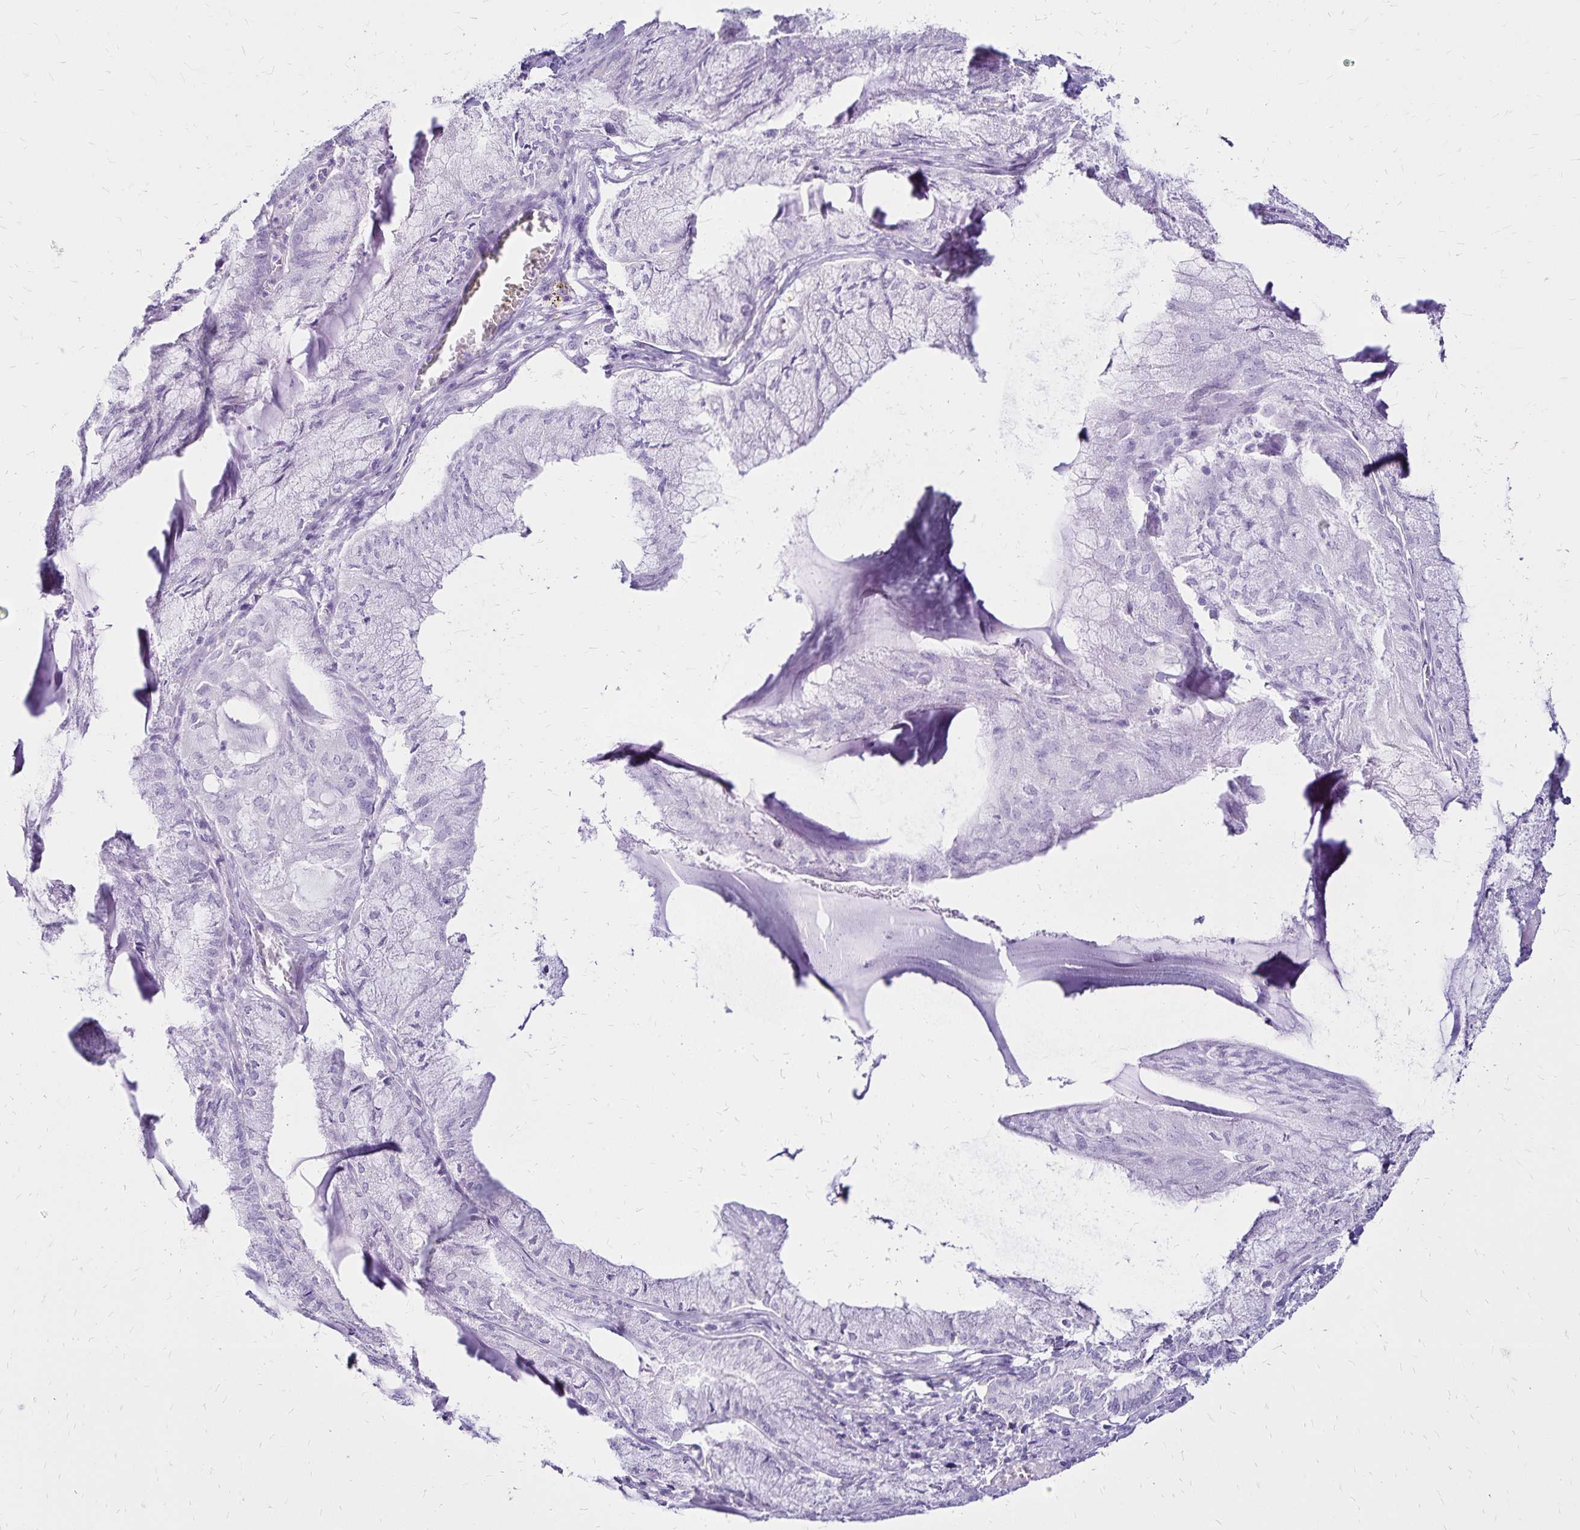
{"staining": {"intensity": "negative", "quantity": "none", "location": "none"}, "tissue": "endometrial cancer", "cell_type": "Tumor cells", "image_type": "cancer", "snomed": [{"axis": "morphology", "description": "Carcinoma, NOS"}, {"axis": "topography", "description": "Endometrium"}], "caption": "Endometrial cancer stained for a protein using immunohistochemistry demonstrates no positivity tumor cells.", "gene": "LIN28B", "patient": {"sex": "female", "age": 62}}